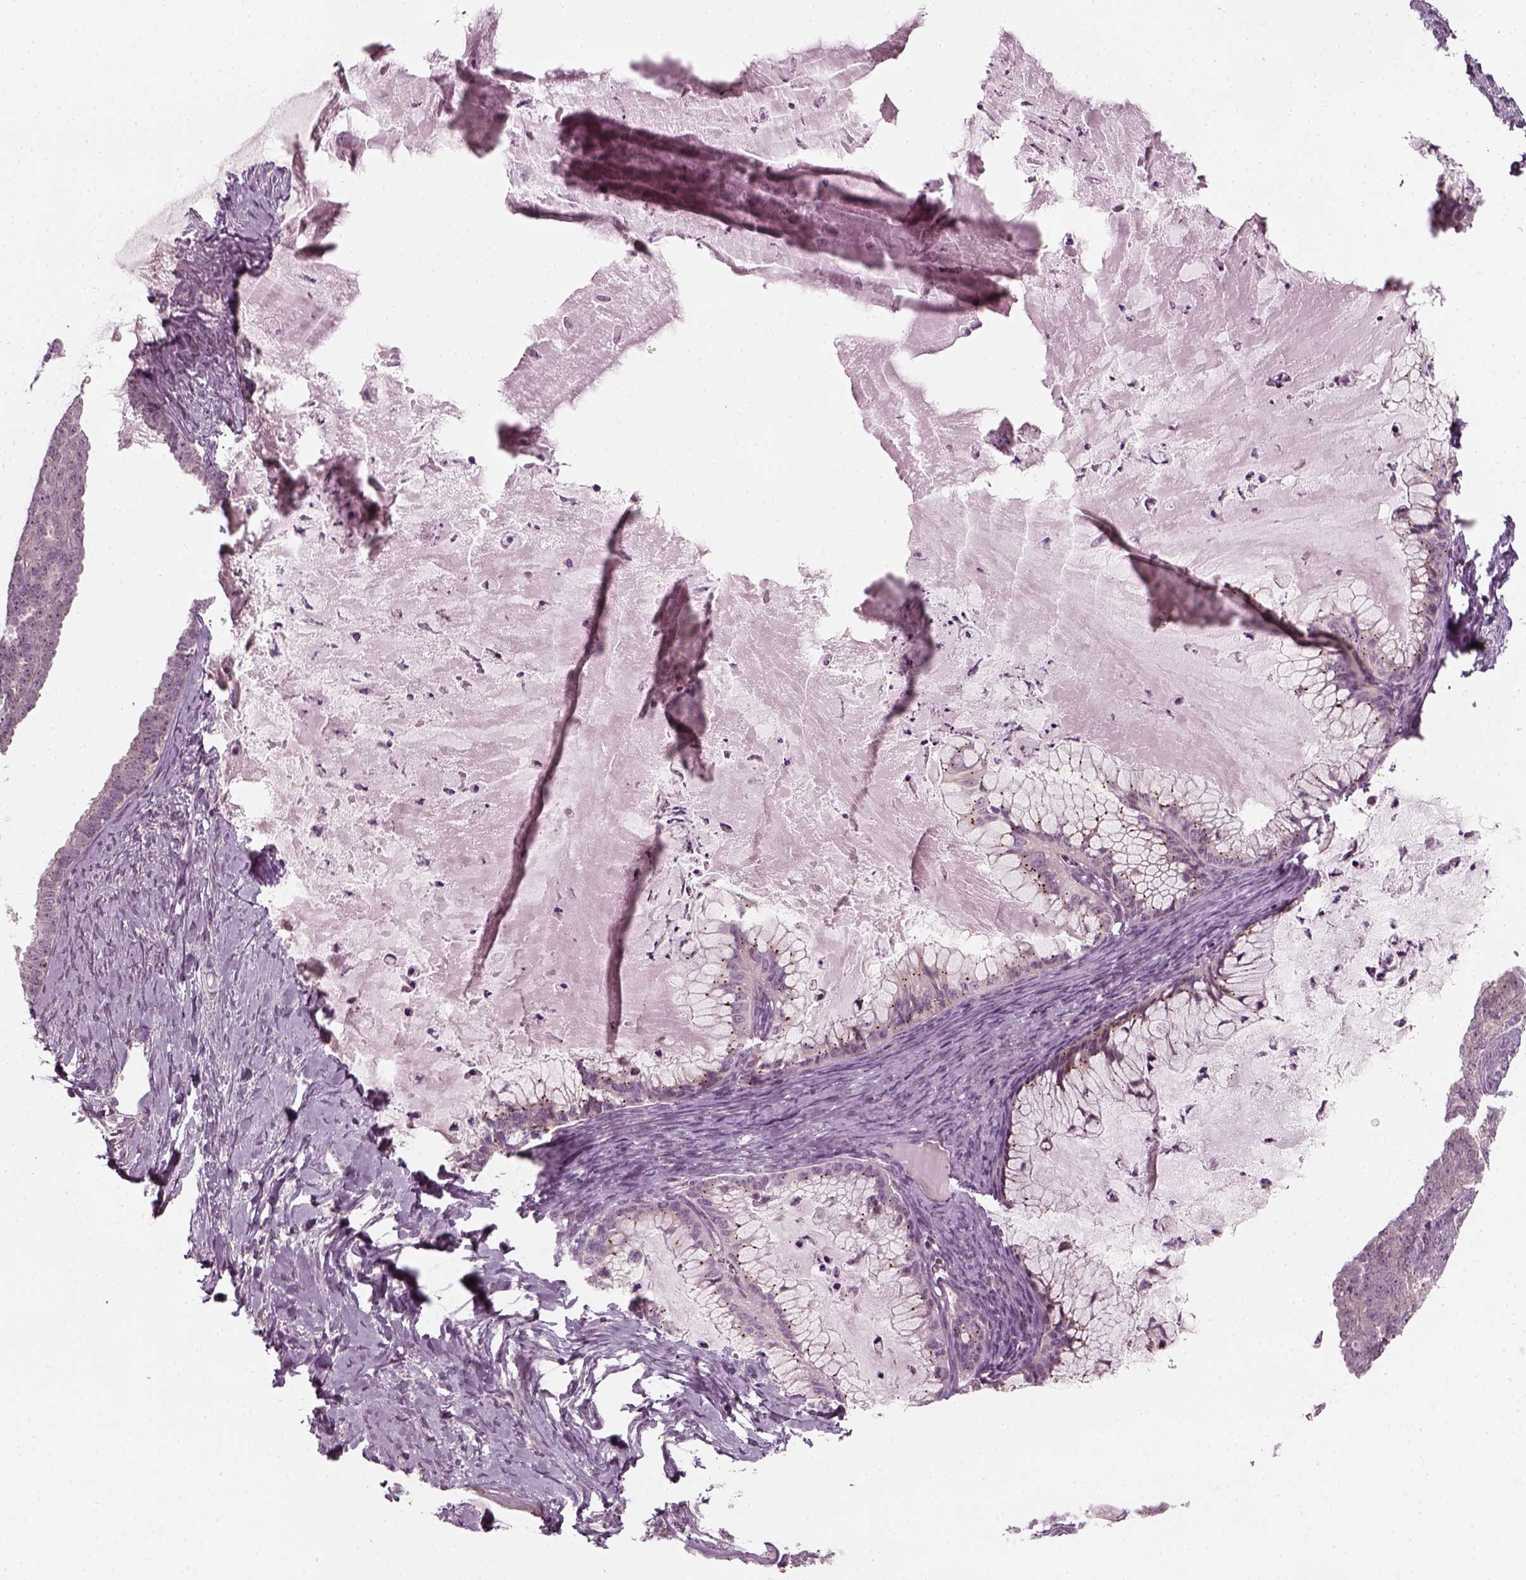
{"staining": {"intensity": "negative", "quantity": "none", "location": "none"}, "tissue": "ovarian cancer", "cell_type": "Tumor cells", "image_type": "cancer", "snomed": [{"axis": "morphology", "description": "Cystadenocarcinoma, mucinous, NOS"}, {"axis": "topography", "description": "Ovary"}], "caption": "DAB immunohistochemical staining of human mucinous cystadenocarcinoma (ovarian) demonstrates no significant expression in tumor cells.", "gene": "MLIP", "patient": {"sex": "female", "age": 72}}